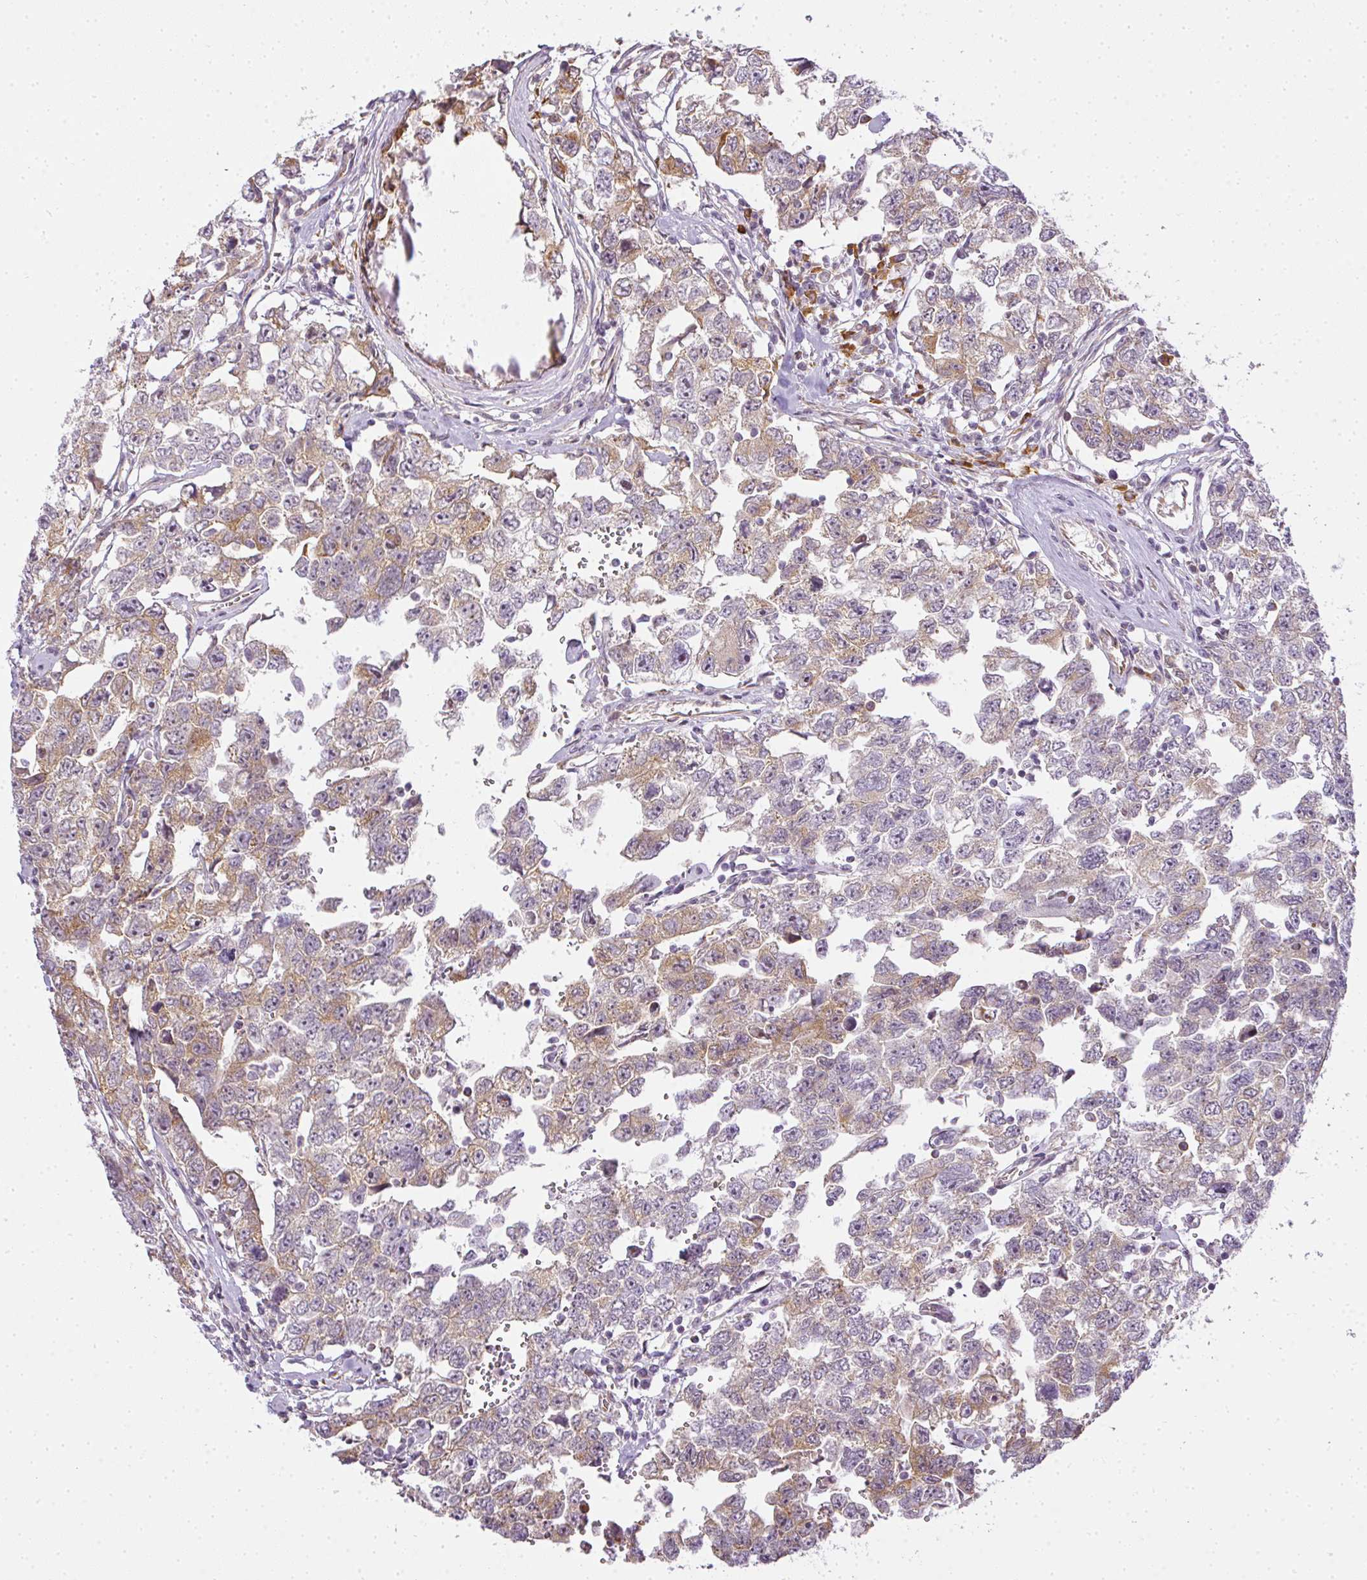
{"staining": {"intensity": "weak", "quantity": "25%-75%", "location": "cytoplasmic/membranous"}, "tissue": "testis cancer", "cell_type": "Tumor cells", "image_type": "cancer", "snomed": [{"axis": "morphology", "description": "Carcinoma, Embryonal, NOS"}, {"axis": "topography", "description": "Testis"}], "caption": "Testis embryonal carcinoma stained for a protein exhibits weak cytoplasmic/membranous positivity in tumor cells. (Brightfield microscopy of DAB IHC at high magnification).", "gene": "MED19", "patient": {"sex": "male", "age": 22}}